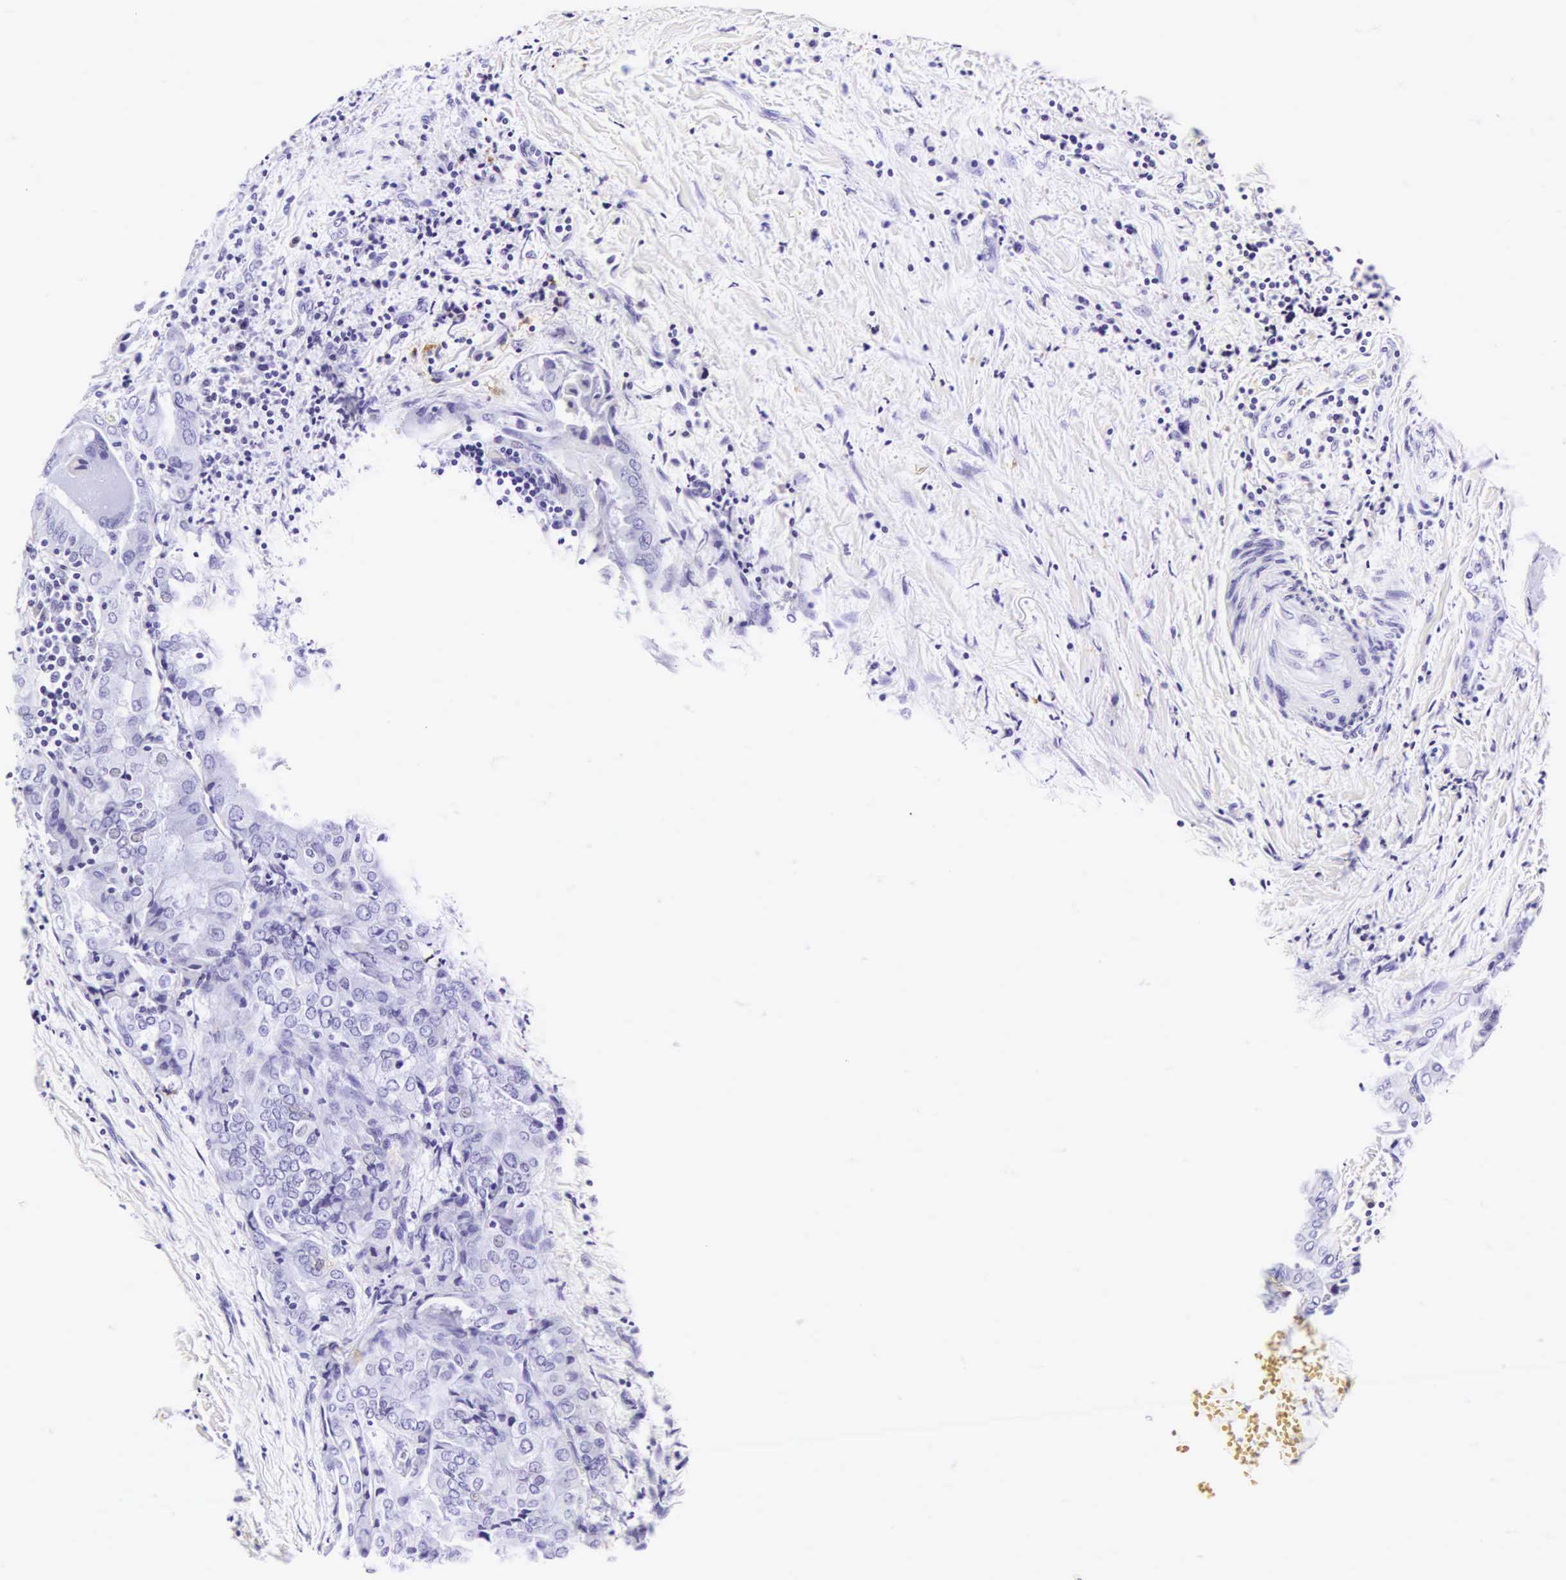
{"staining": {"intensity": "negative", "quantity": "none", "location": "none"}, "tissue": "thyroid cancer", "cell_type": "Tumor cells", "image_type": "cancer", "snomed": [{"axis": "morphology", "description": "Papillary adenocarcinoma, NOS"}, {"axis": "topography", "description": "Thyroid gland"}], "caption": "This photomicrograph is of thyroid cancer stained with immunohistochemistry to label a protein in brown with the nuclei are counter-stained blue. There is no expression in tumor cells. Brightfield microscopy of immunohistochemistry stained with DAB (3,3'-diaminobenzidine) (brown) and hematoxylin (blue), captured at high magnification.", "gene": "CD1A", "patient": {"sex": "female", "age": 71}}